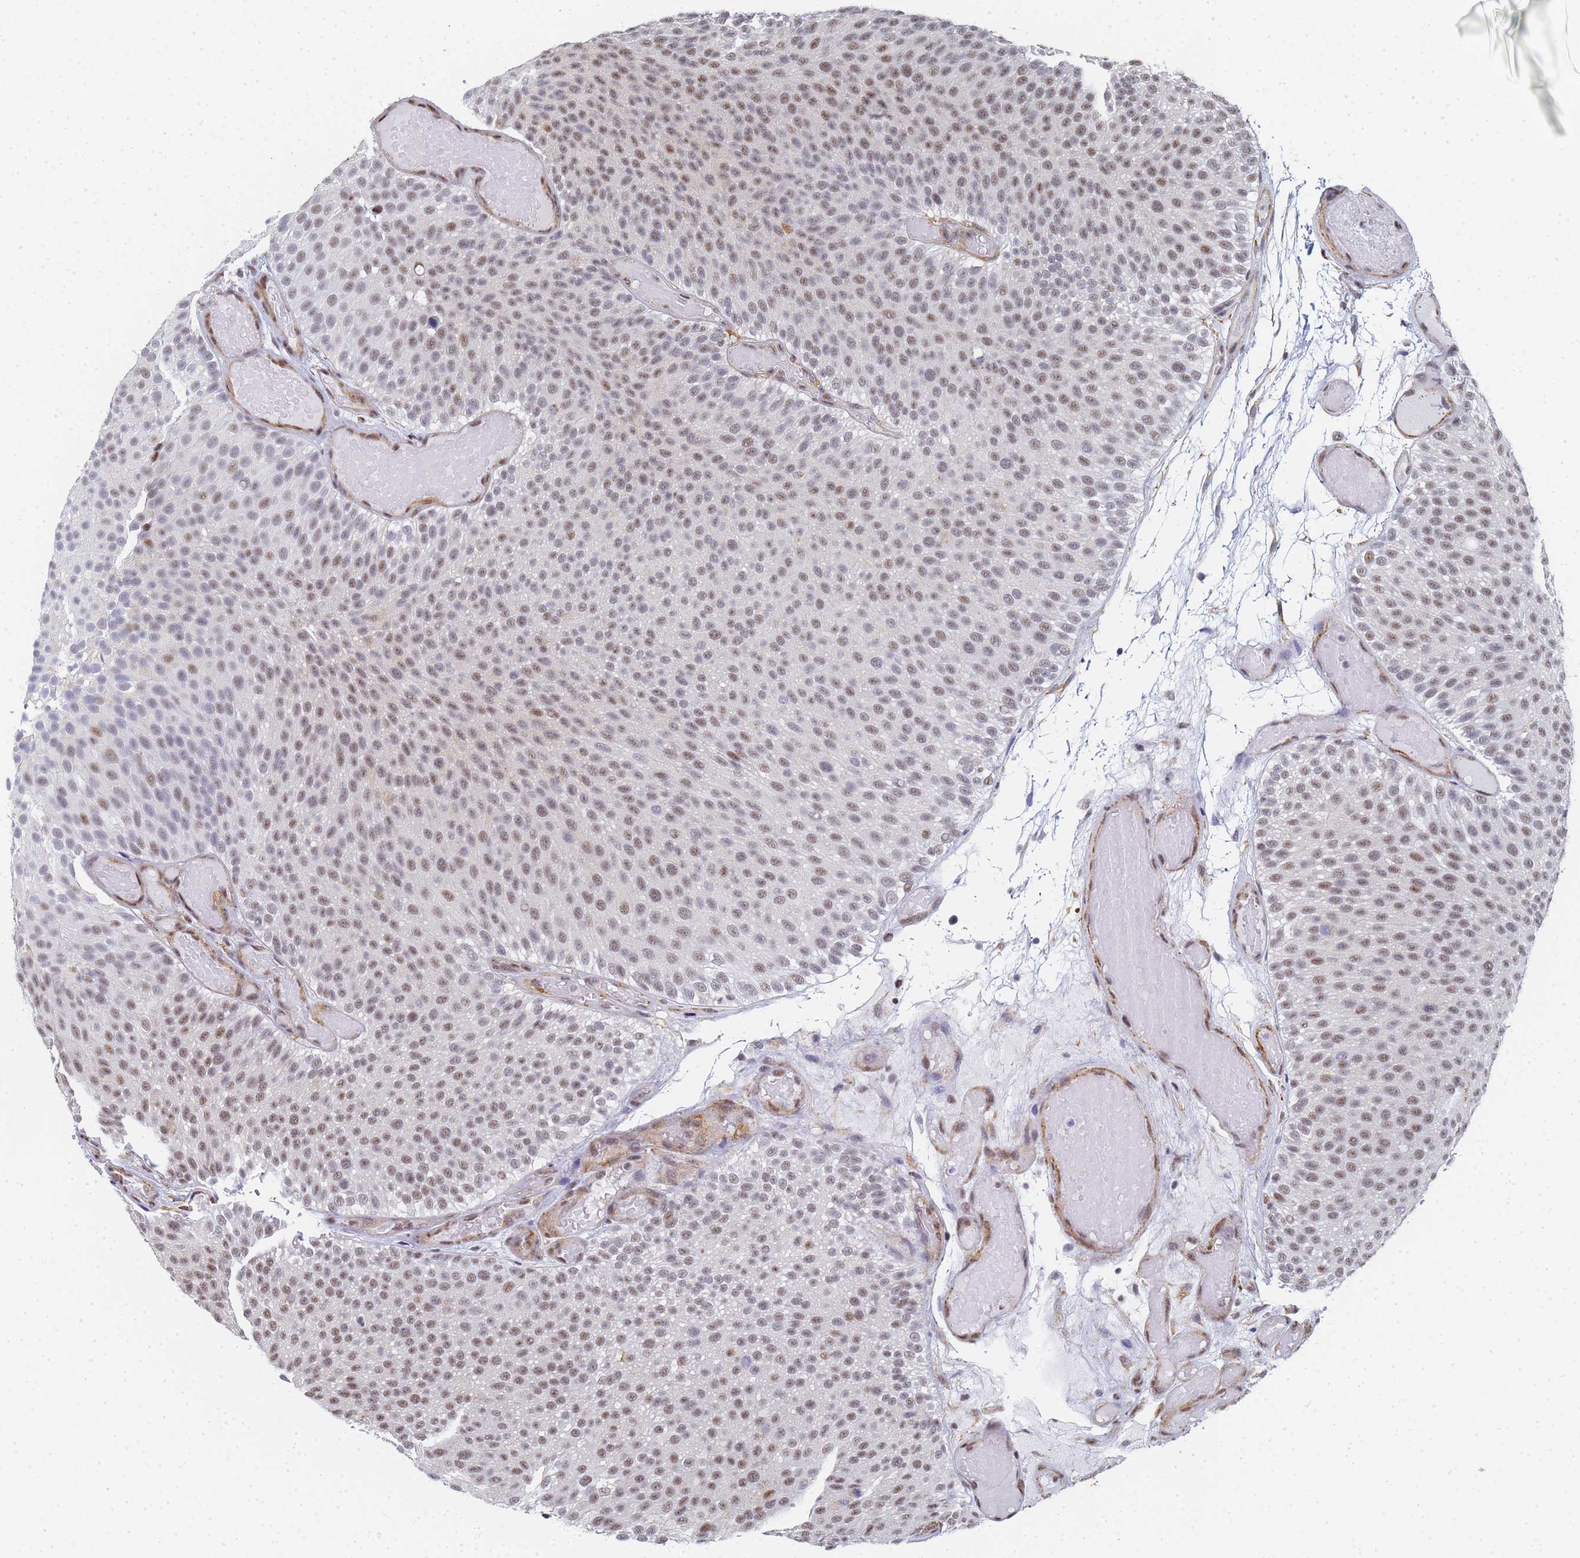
{"staining": {"intensity": "moderate", "quantity": "25%-75%", "location": "nuclear"}, "tissue": "urothelial cancer", "cell_type": "Tumor cells", "image_type": "cancer", "snomed": [{"axis": "morphology", "description": "Urothelial carcinoma, Low grade"}, {"axis": "topography", "description": "Urinary bladder"}], "caption": "Brown immunohistochemical staining in human urothelial carcinoma (low-grade) shows moderate nuclear staining in about 25%-75% of tumor cells.", "gene": "PRRT4", "patient": {"sex": "male", "age": 78}}